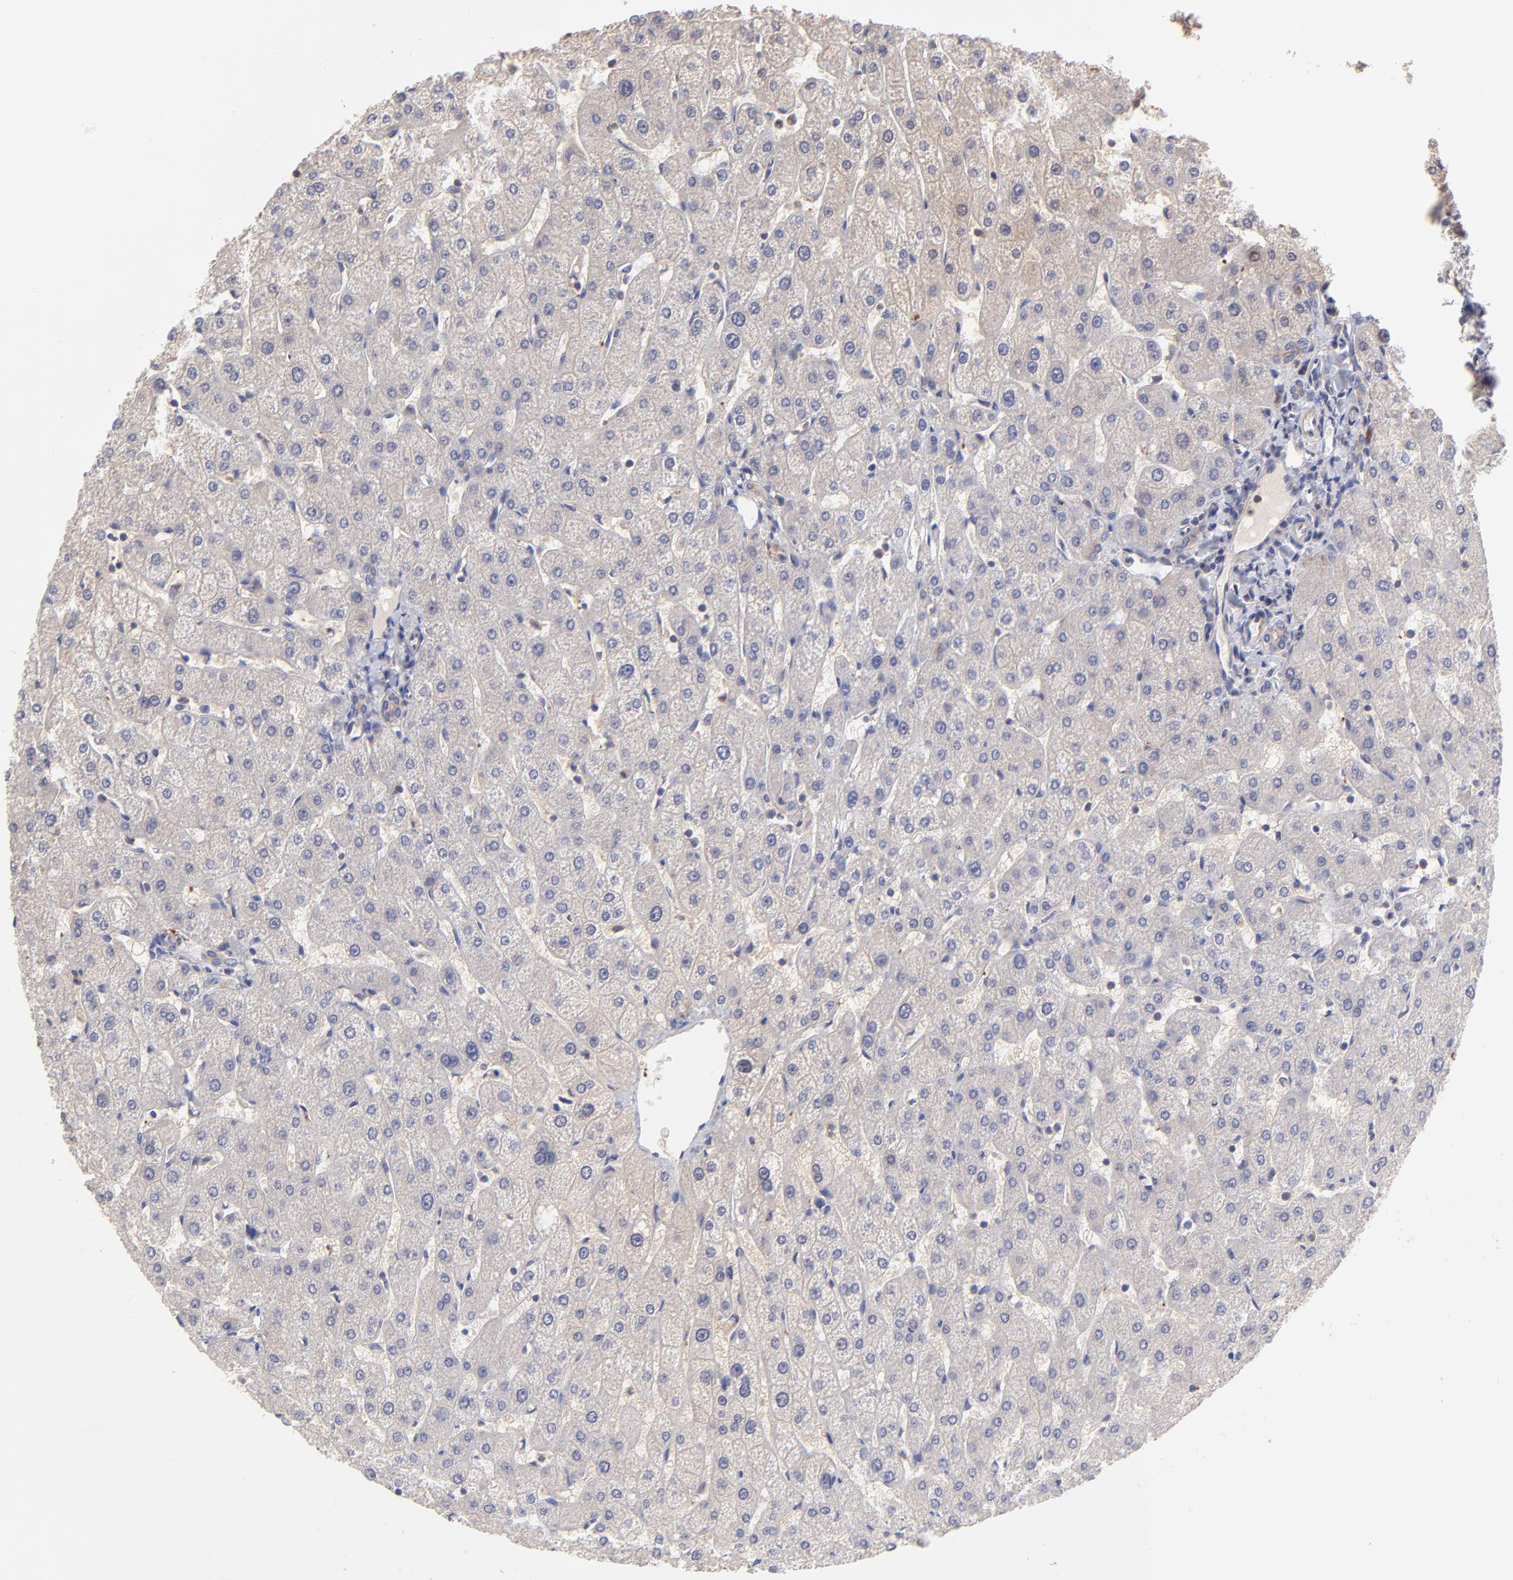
{"staining": {"intensity": "negative", "quantity": "none", "location": "none"}, "tissue": "liver", "cell_type": "Cholangiocytes", "image_type": "normal", "snomed": [{"axis": "morphology", "description": "Normal tissue, NOS"}, {"axis": "topography", "description": "Liver"}], "caption": "Immunohistochemical staining of unremarkable human liver exhibits no significant expression in cholangiocytes.", "gene": "ASB7", "patient": {"sex": "male", "age": 67}}